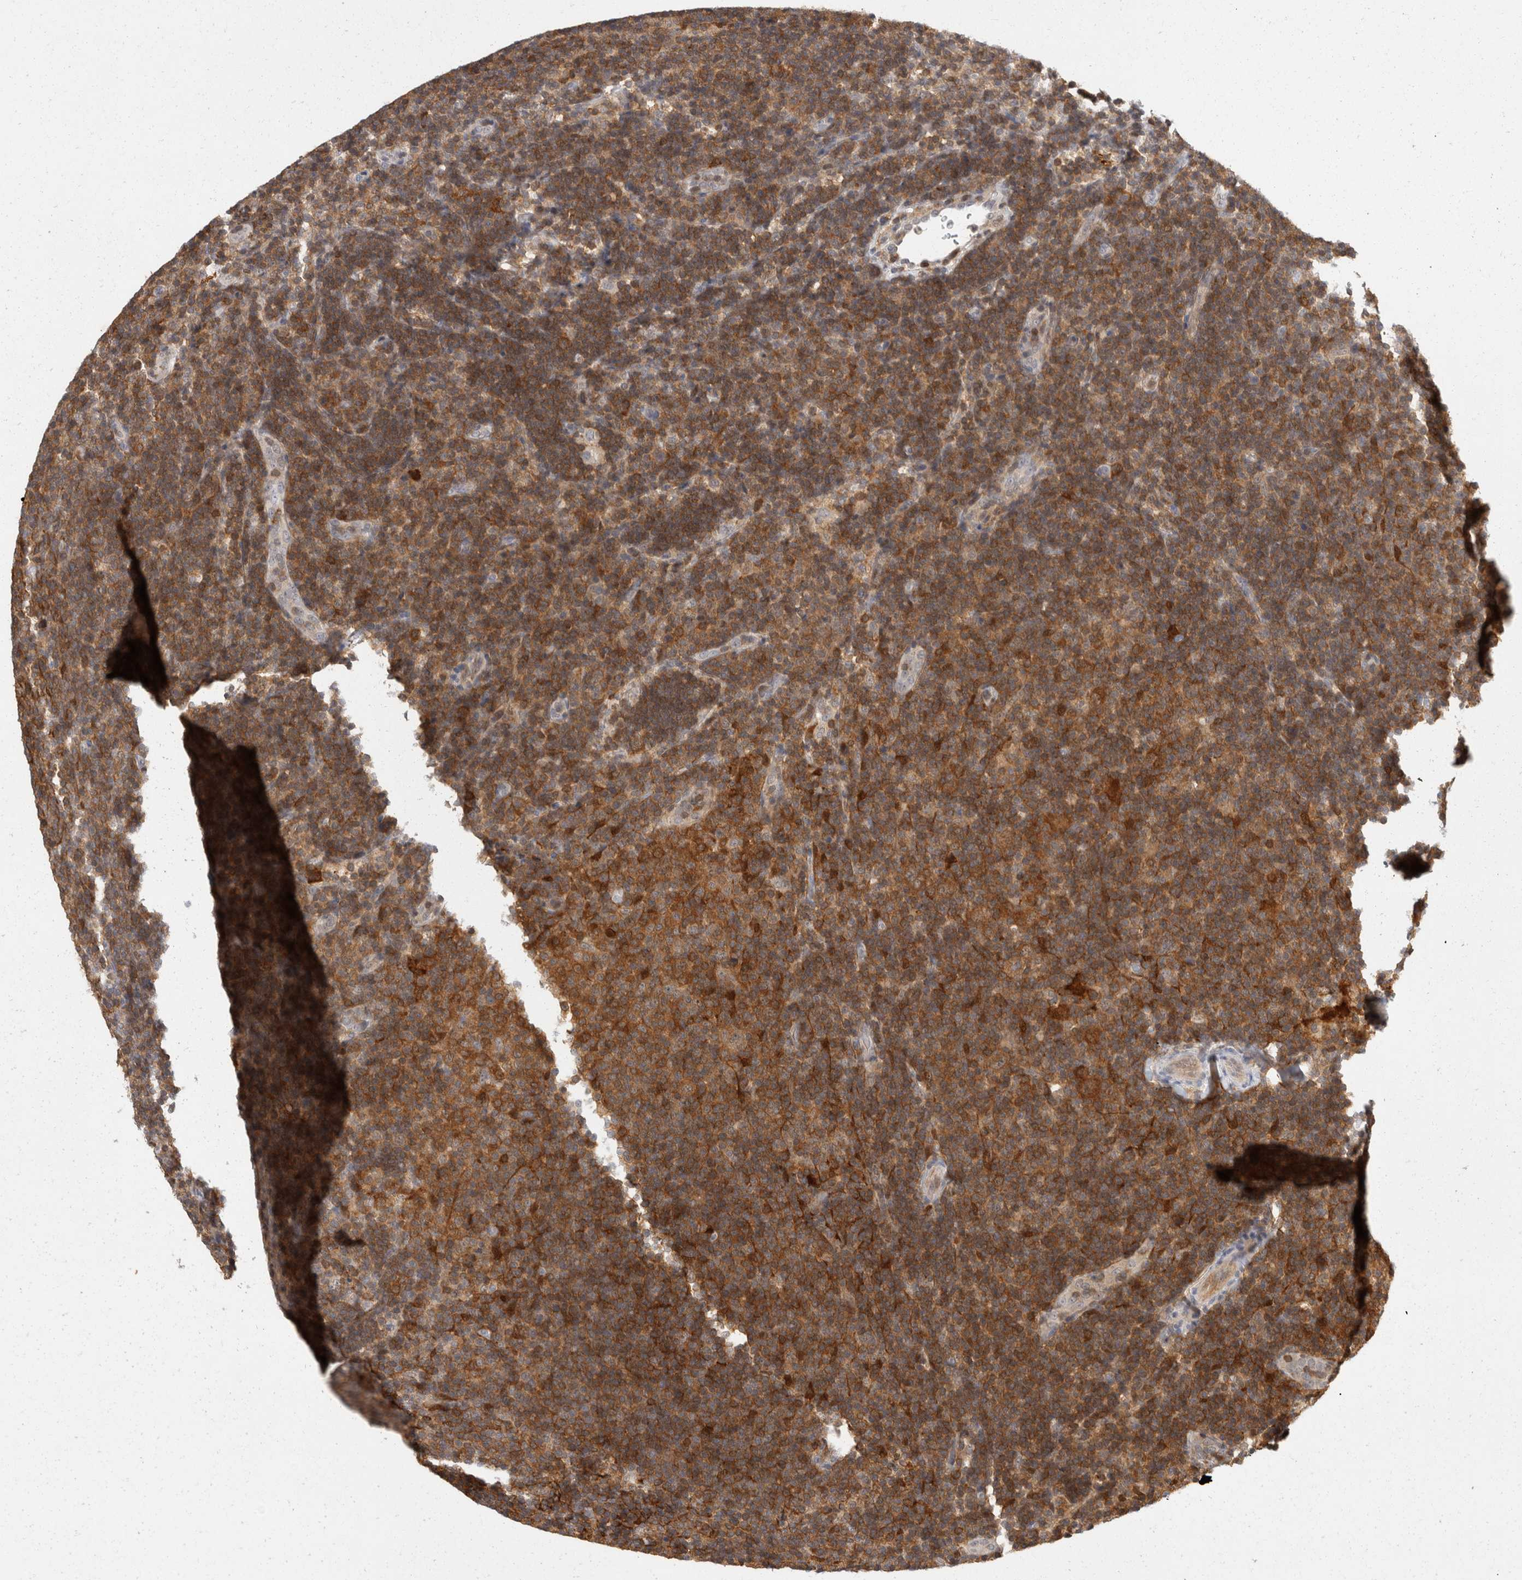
{"staining": {"intensity": "moderate", "quantity": ">75%", "location": "cytoplasmic/membranous"}, "tissue": "lymphoma", "cell_type": "Tumor cells", "image_type": "cancer", "snomed": [{"axis": "morphology", "description": "Hodgkin's disease, NOS"}, {"axis": "topography", "description": "Lymph node"}], "caption": "Immunohistochemical staining of lymphoma reveals moderate cytoplasmic/membranous protein positivity in about >75% of tumor cells.", "gene": "ACAT2", "patient": {"sex": "female", "age": 57}}